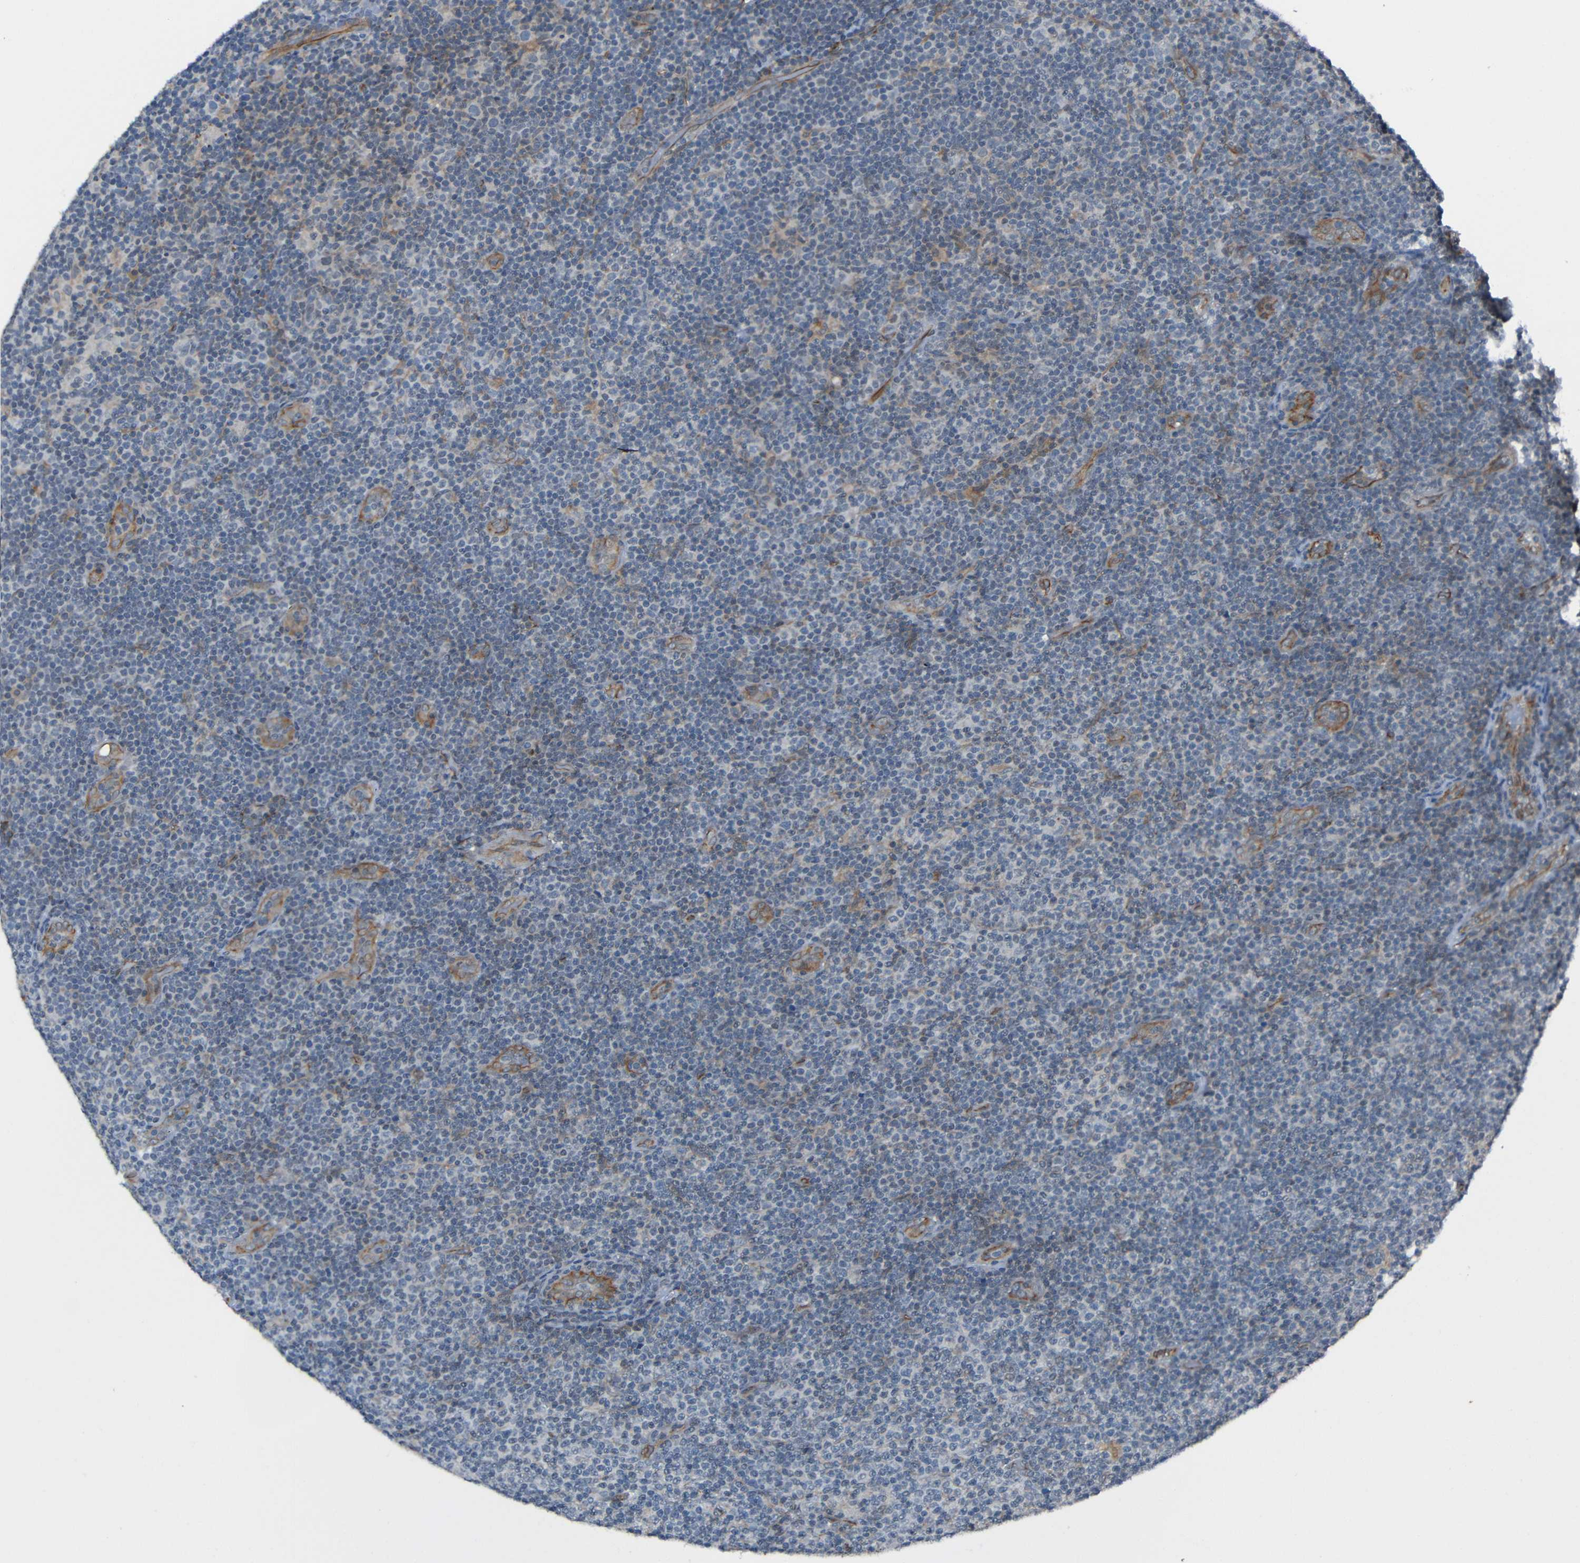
{"staining": {"intensity": "negative", "quantity": "none", "location": "none"}, "tissue": "lymphoma", "cell_type": "Tumor cells", "image_type": "cancer", "snomed": [{"axis": "morphology", "description": "Malignant lymphoma, non-Hodgkin's type, Low grade"}, {"axis": "topography", "description": "Lymph node"}], "caption": "Immunohistochemical staining of human malignant lymphoma, non-Hodgkin's type (low-grade) exhibits no significant staining in tumor cells.", "gene": "LGR5", "patient": {"sex": "male", "age": 83}}